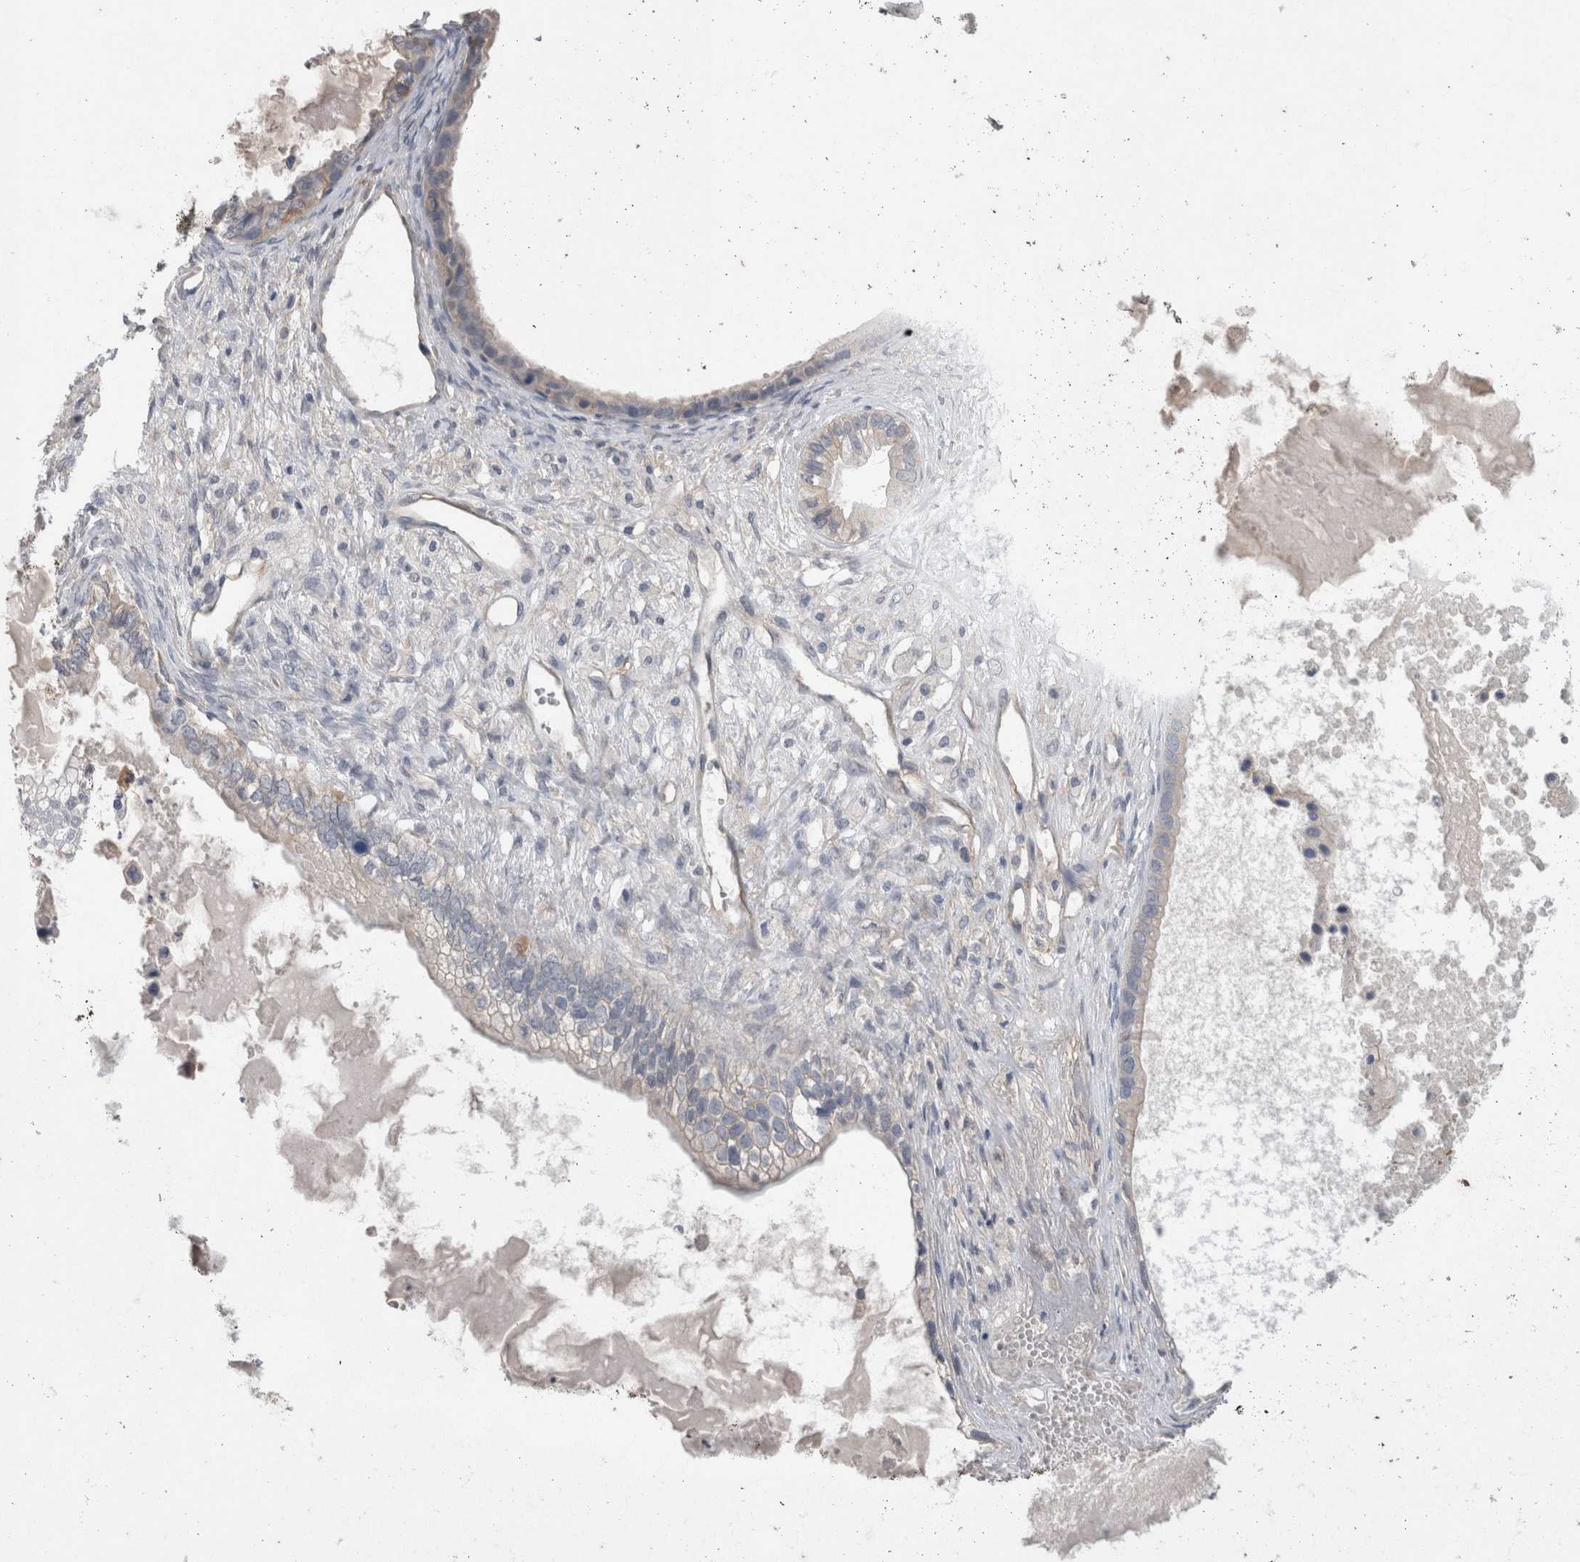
{"staining": {"intensity": "moderate", "quantity": "<25%", "location": "cytoplasmic/membranous"}, "tissue": "ovarian cancer", "cell_type": "Tumor cells", "image_type": "cancer", "snomed": [{"axis": "morphology", "description": "Cystadenocarcinoma, mucinous, NOS"}, {"axis": "topography", "description": "Ovary"}], "caption": "Tumor cells show moderate cytoplasmic/membranous positivity in about <25% of cells in mucinous cystadenocarcinoma (ovarian).", "gene": "NECTIN2", "patient": {"sex": "female", "age": 80}}